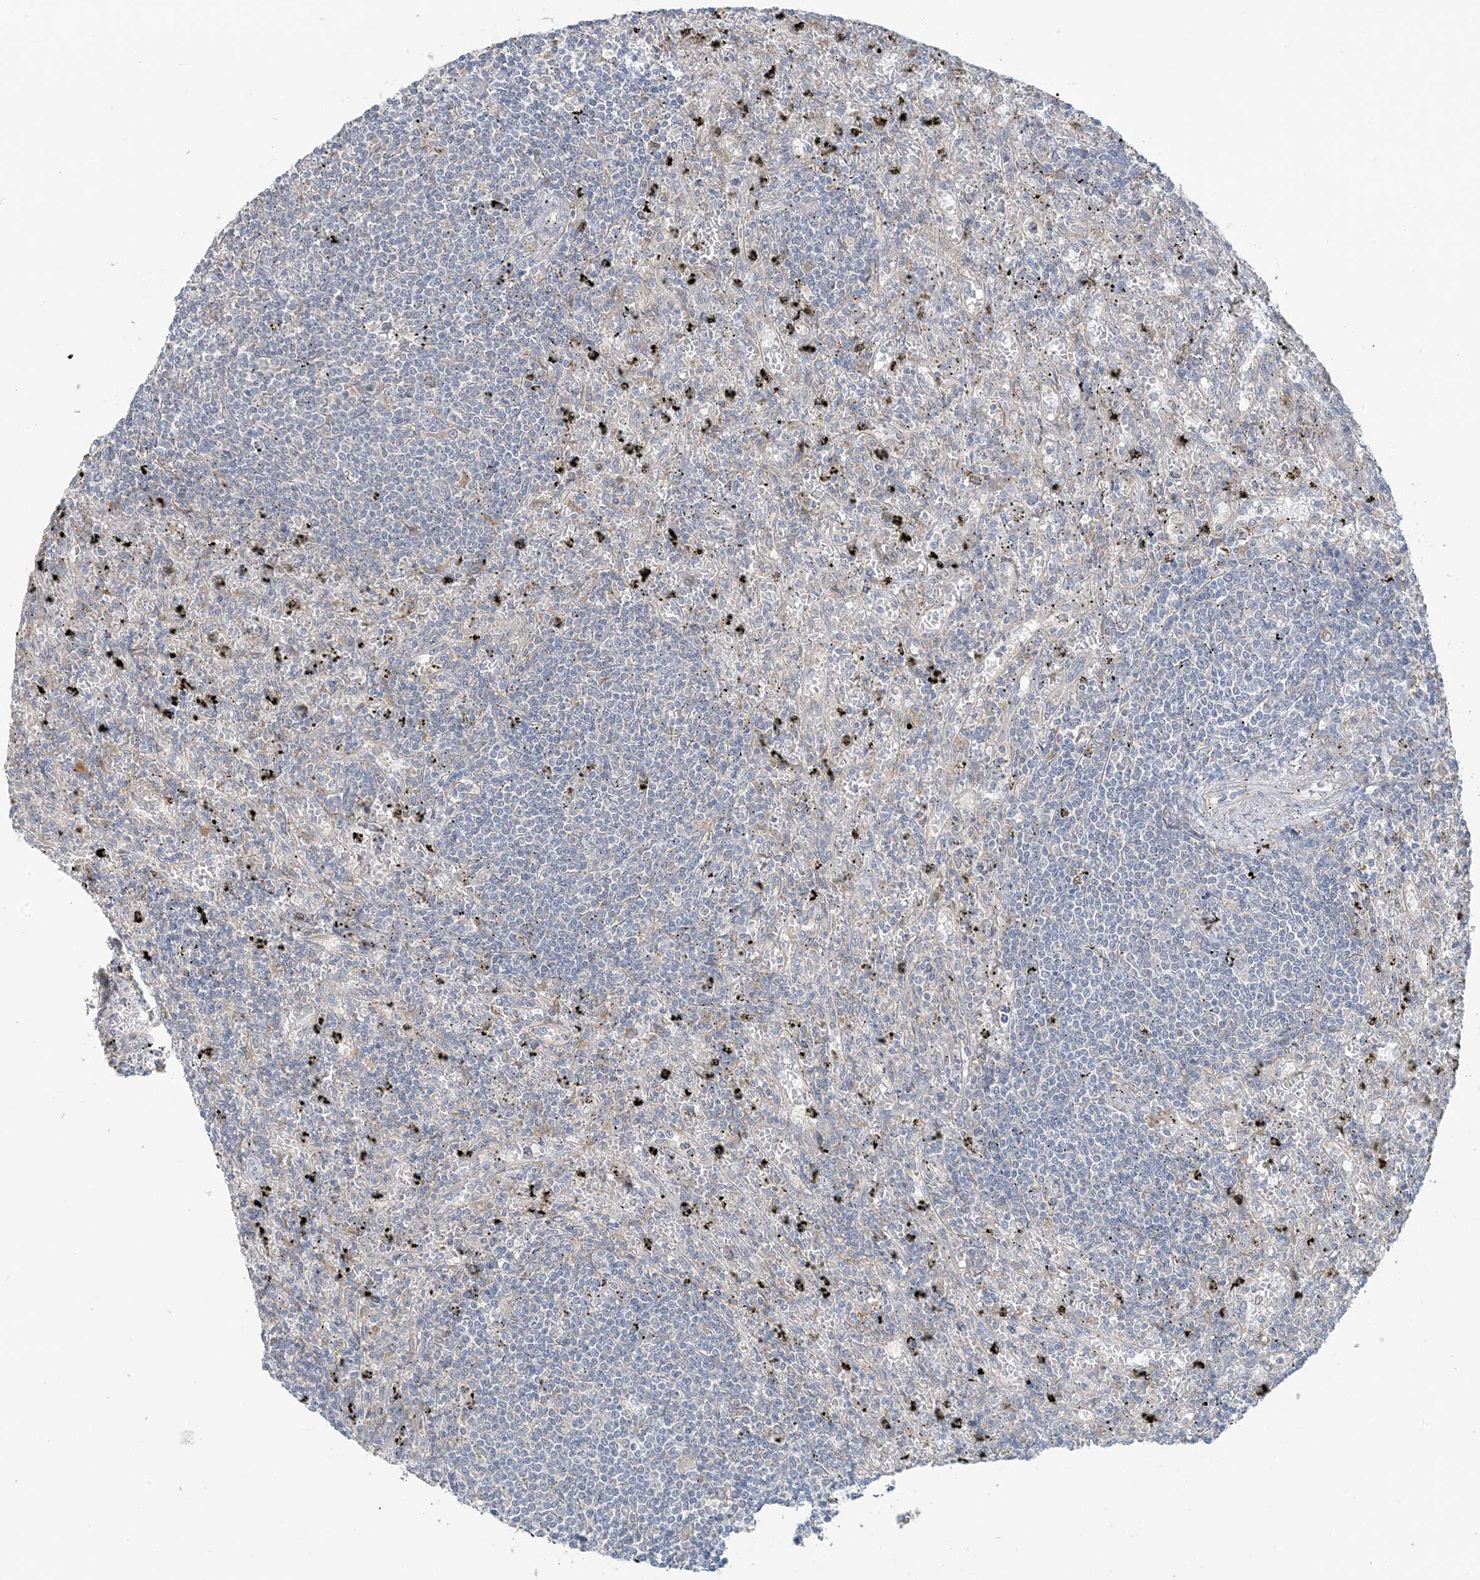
{"staining": {"intensity": "negative", "quantity": "none", "location": "none"}, "tissue": "lymphoma", "cell_type": "Tumor cells", "image_type": "cancer", "snomed": [{"axis": "morphology", "description": "Malignant lymphoma, non-Hodgkin's type, Low grade"}, {"axis": "topography", "description": "Spleen"}], "caption": "Photomicrograph shows no significant protein positivity in tumor cells of lymphoma.", "gene": "EEFSEC", "patient": {"sex": "male", "age": 76}}